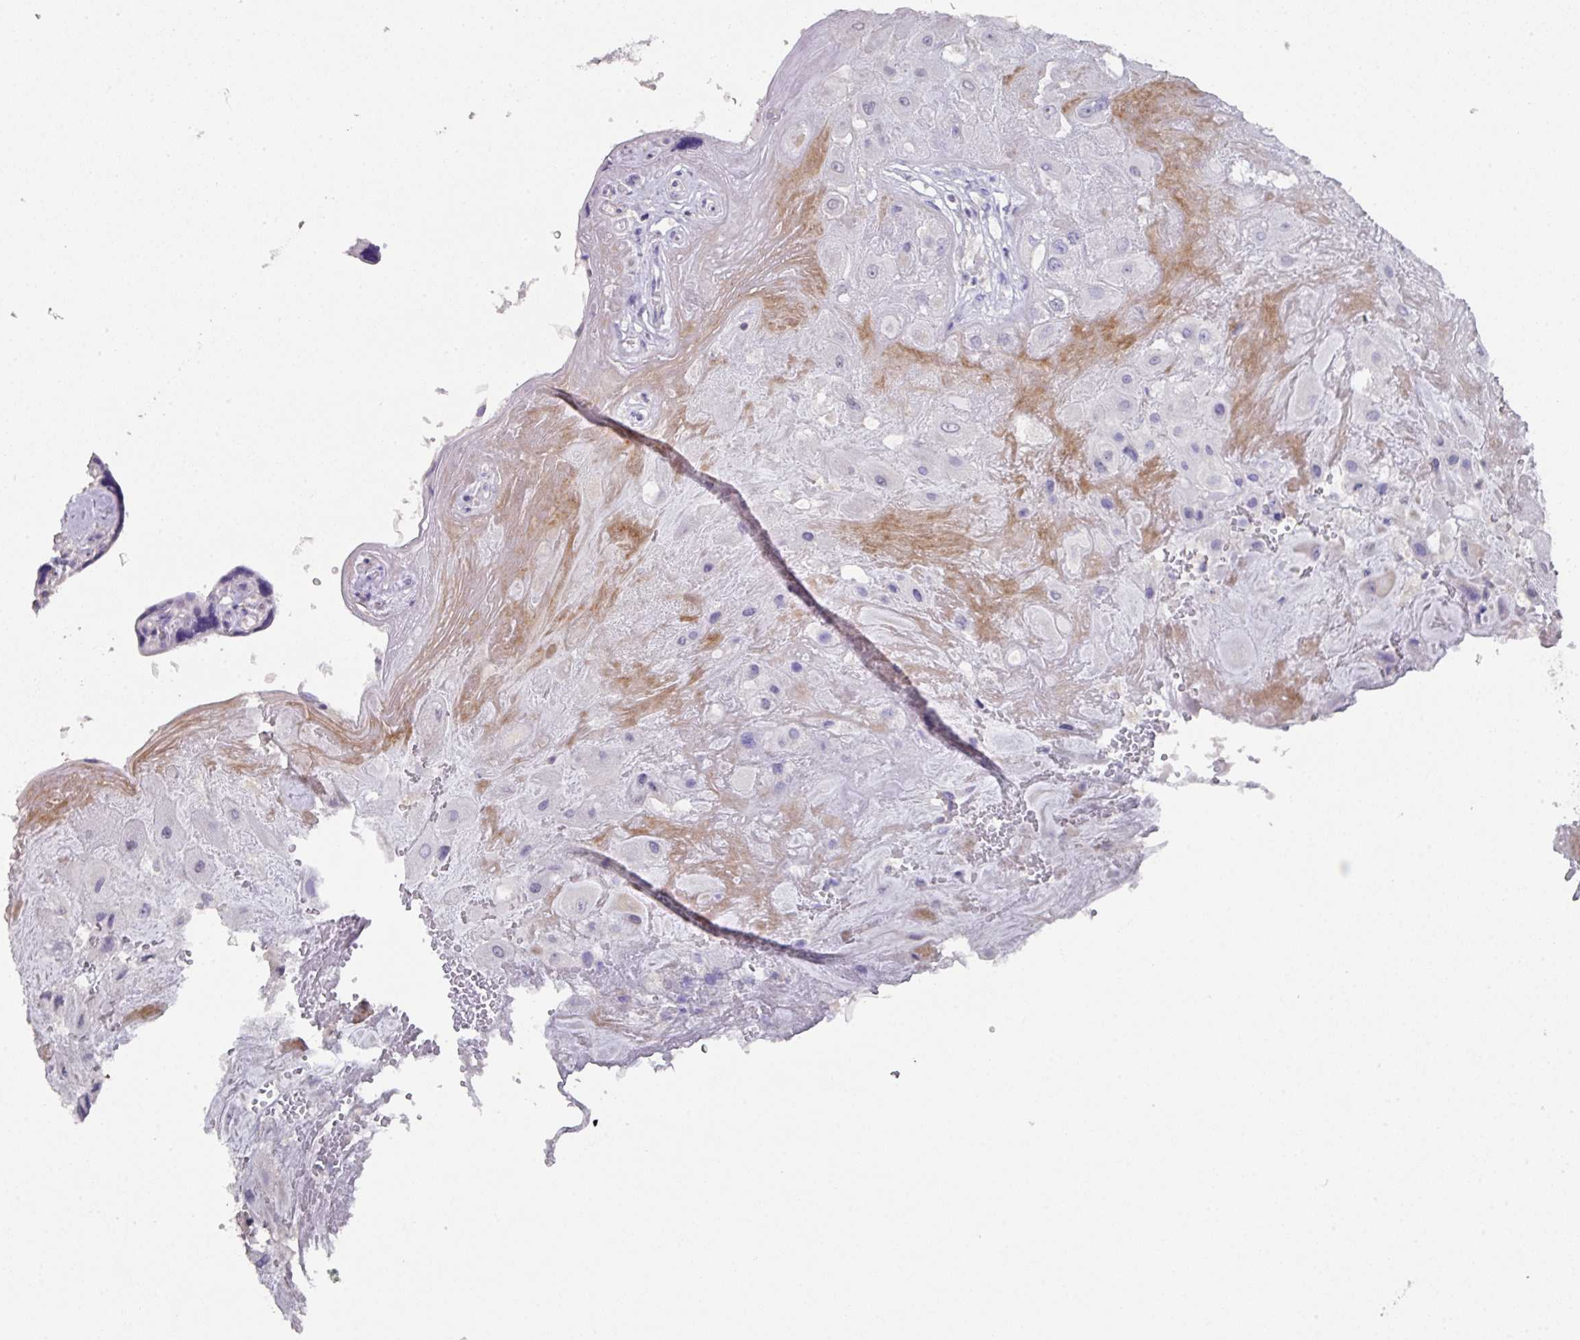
{"staining": {"intensity": "negative", "quantity": "none", "location": "none"}, "tissue": "placenta", "cell_type": "Decidual cells", "image_type": "normal", "snomed": [{"axis": "morphology", "description": "Normal tissue, NOS"}, {"axis": "topography", "description": "Placenta"}], "caption": "High power microscopy image of an immunohistochemistry (IHC) image of normal placenta, revealing no significant expression in decidual cells. Brightfield microscopy of immunohistochemistry stained with DAB (brown) and hematoxylin (blue), captured at high magnification.", "gene": "DAZ1", "patient": {"sex": "female", "age": 32}}